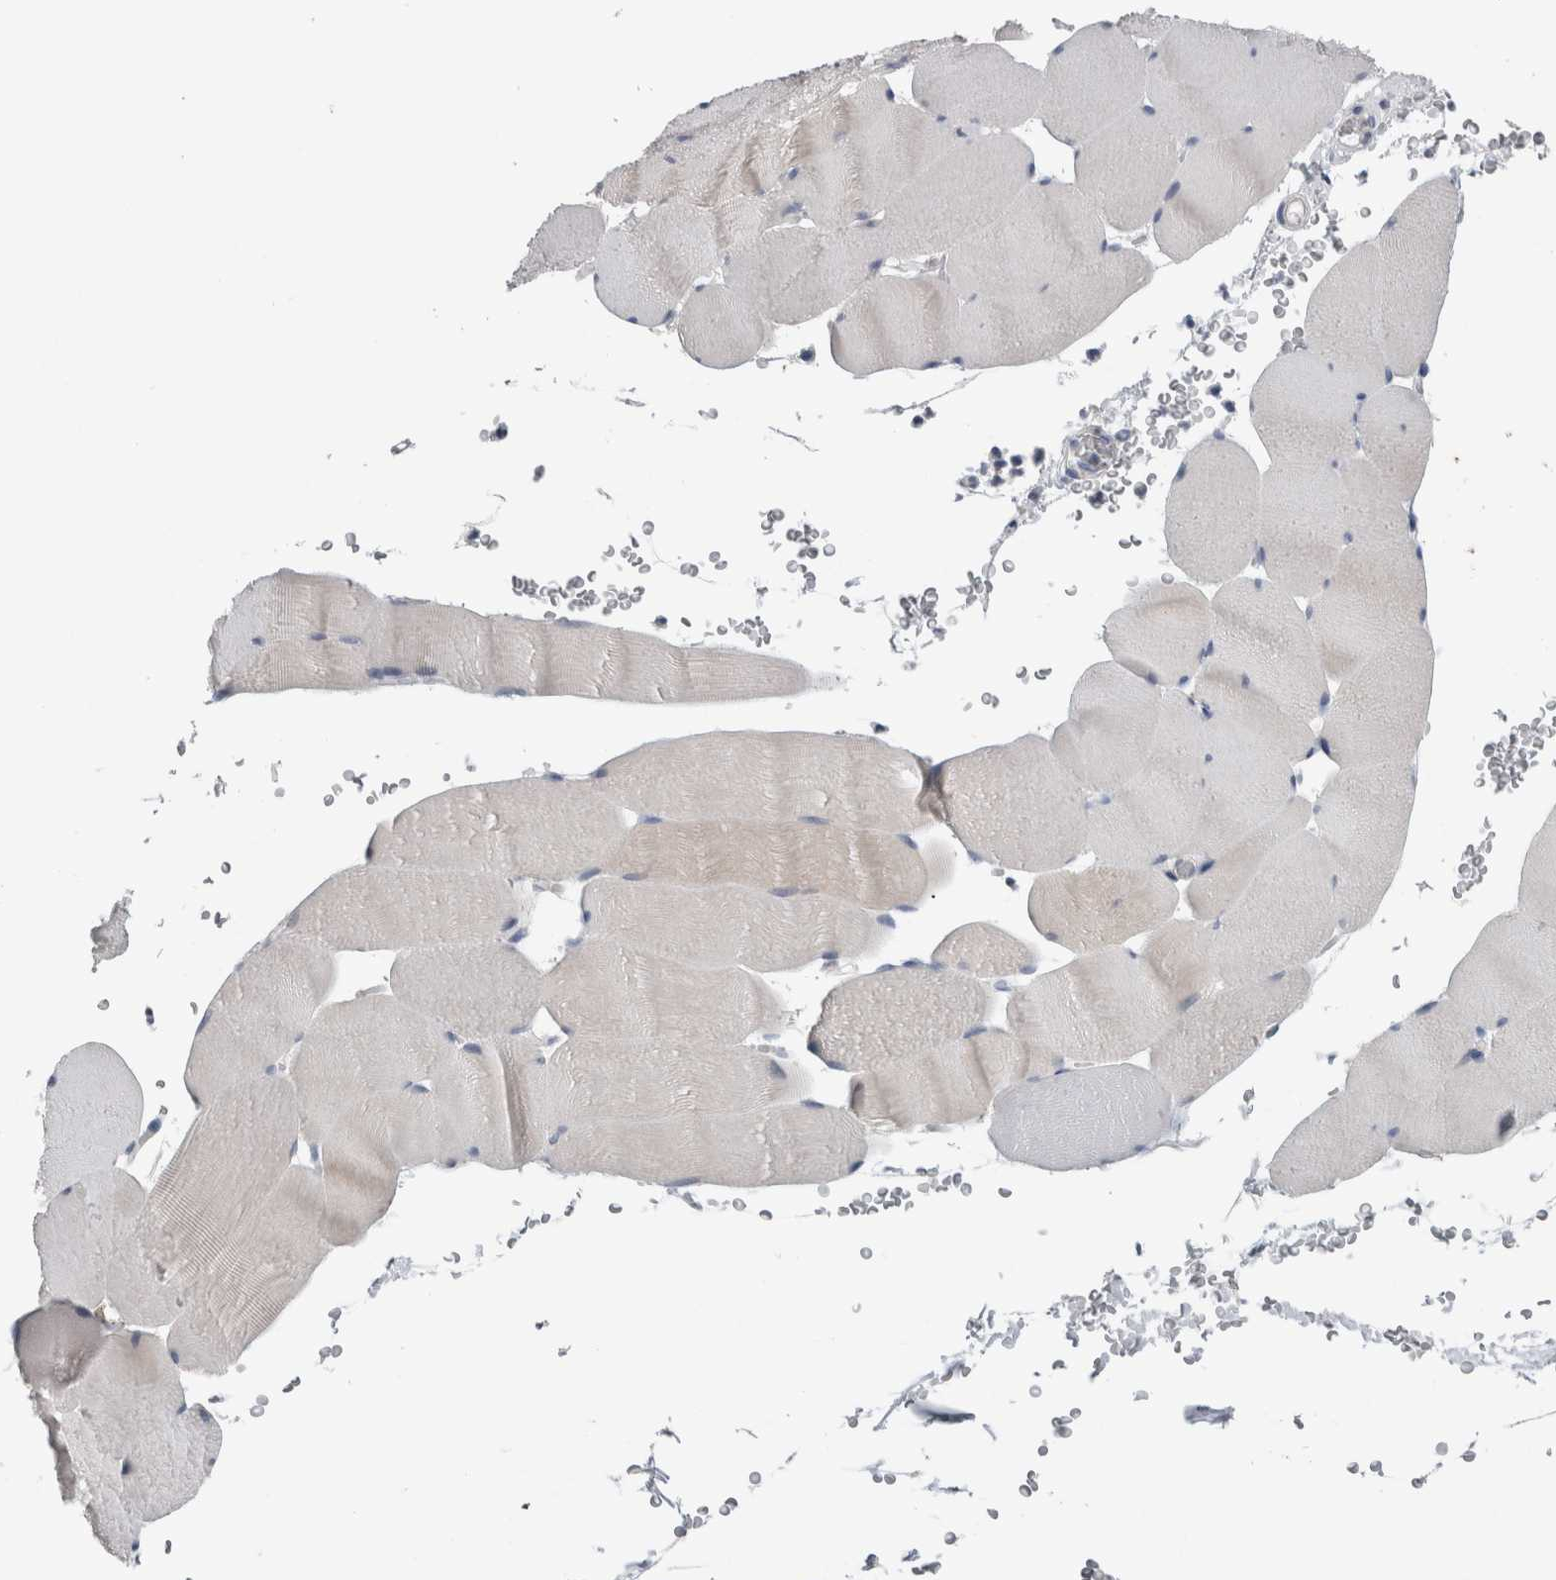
{"staining": {"intensity": "negative", "quantity": "none", "location": "none"}, "tissue": "skeletal muscle", "cell_type": "Myocytes", "image_type": "normal", "snomed": [{"axis": "morphology", "description": "Normal tissue, NOS"}, {"axis": "topography", "description": "Skeletal muscle"}], "caption": "IHC image of unremarkable human skeletal muscle stained for a protein (brown), which shows no staining in myocytes. The staining was performed using DAB to visualize the protein expression in brown, while the nuclei were stained in blue with hematoxylin (Magnification: 20x).", "gene": "CRNN", "patient": {"sex": "male", "age": 62}}